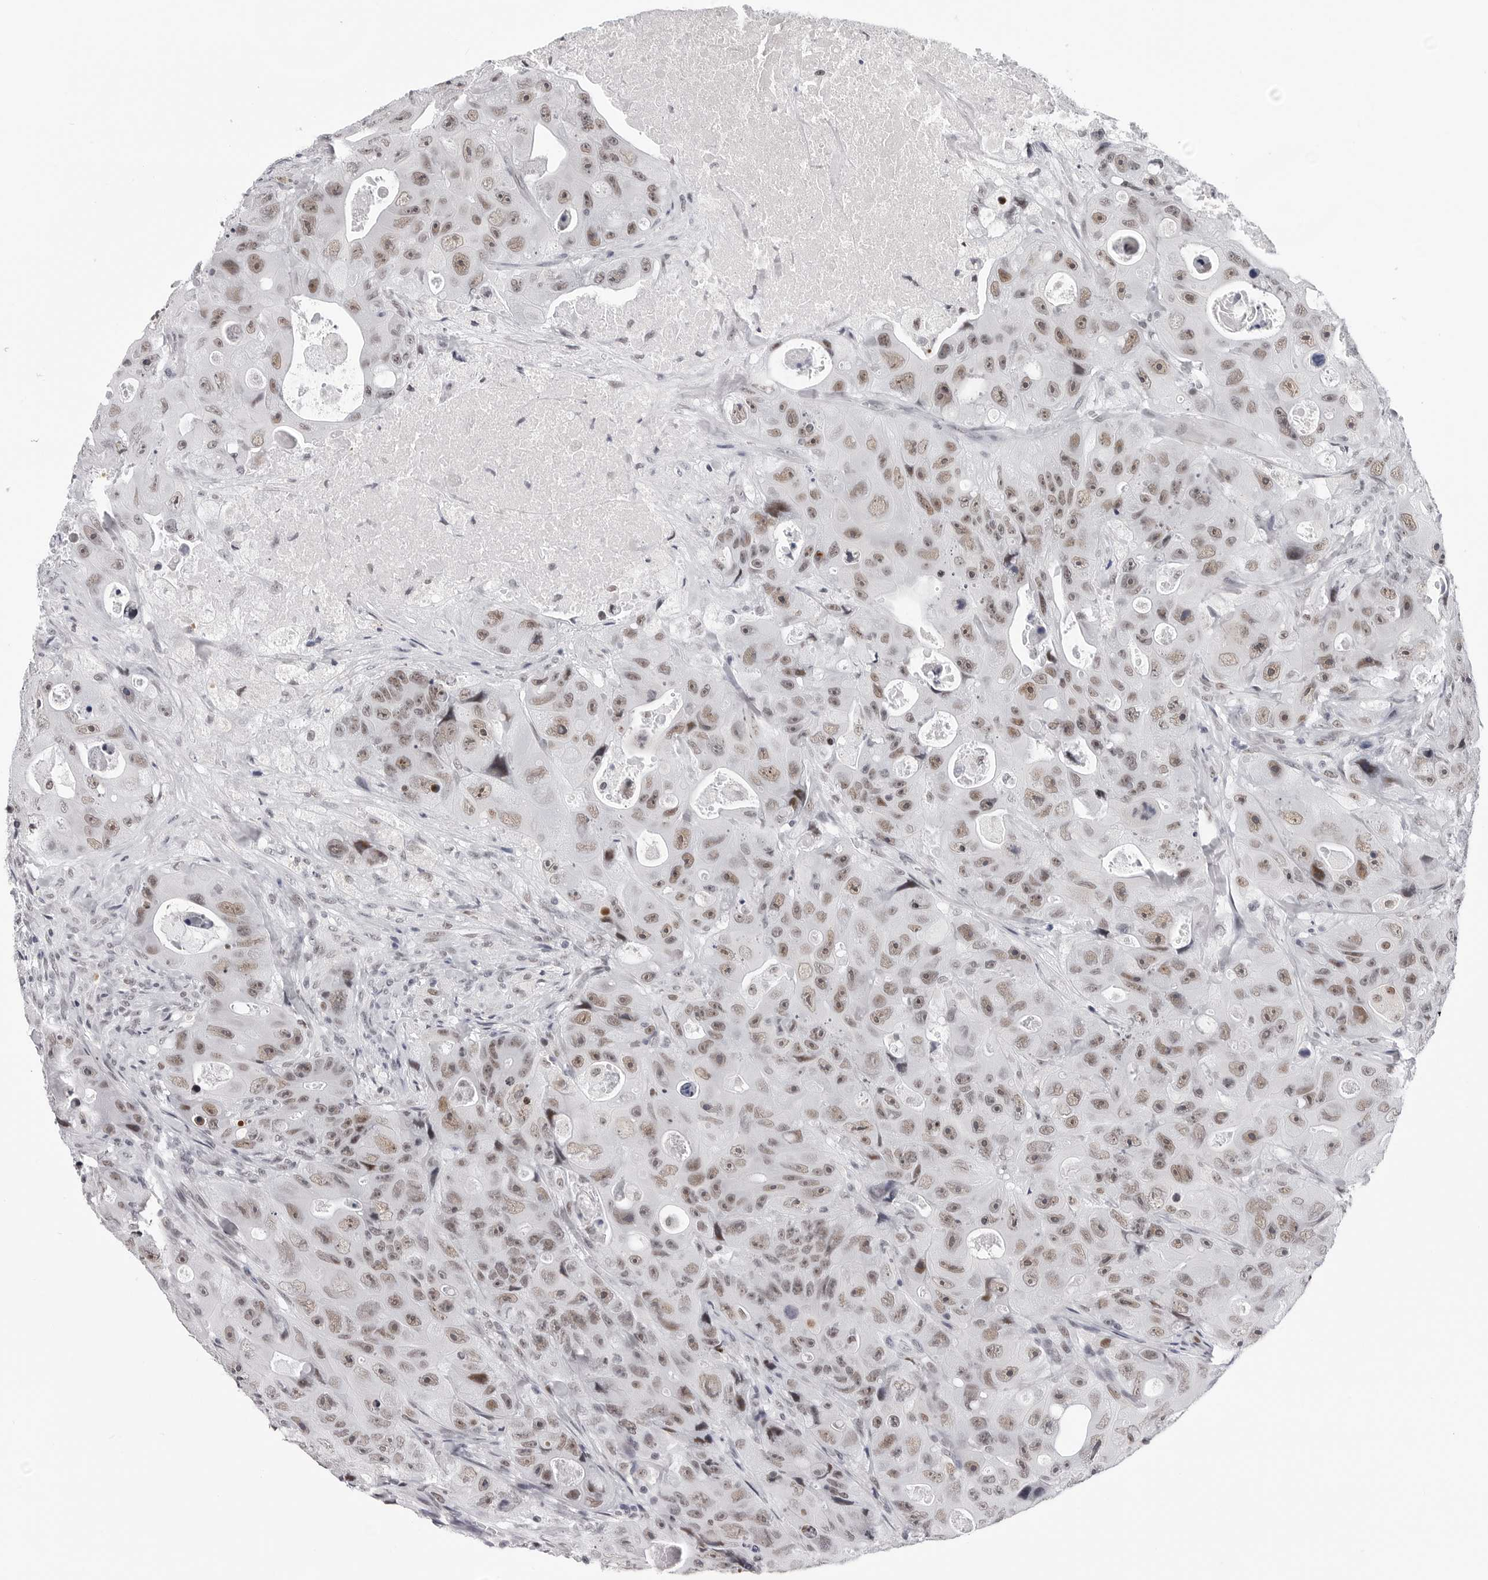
{"staining": {"intensity": "weak", "quantity": ">75%", "location": "nuclear"}, "tissue": "colorectal cancer", "cell_type": "Tumor cells", "image_type": "cancer", "snomed": [{"axis": "morphology", "description": "Adenocarcinoma, NOS"}, {"axis": "topography", "description": "Colon"}], "caption": "IHC photomicrograph of human adenocarcinoma (colorectal) stained for a protein (brown), which displays low levels of weak nuclear positivity in approximately >75% of tumor cells.", "gene": "SF3B4", "patient": {"sex": "female", "age": 46}}